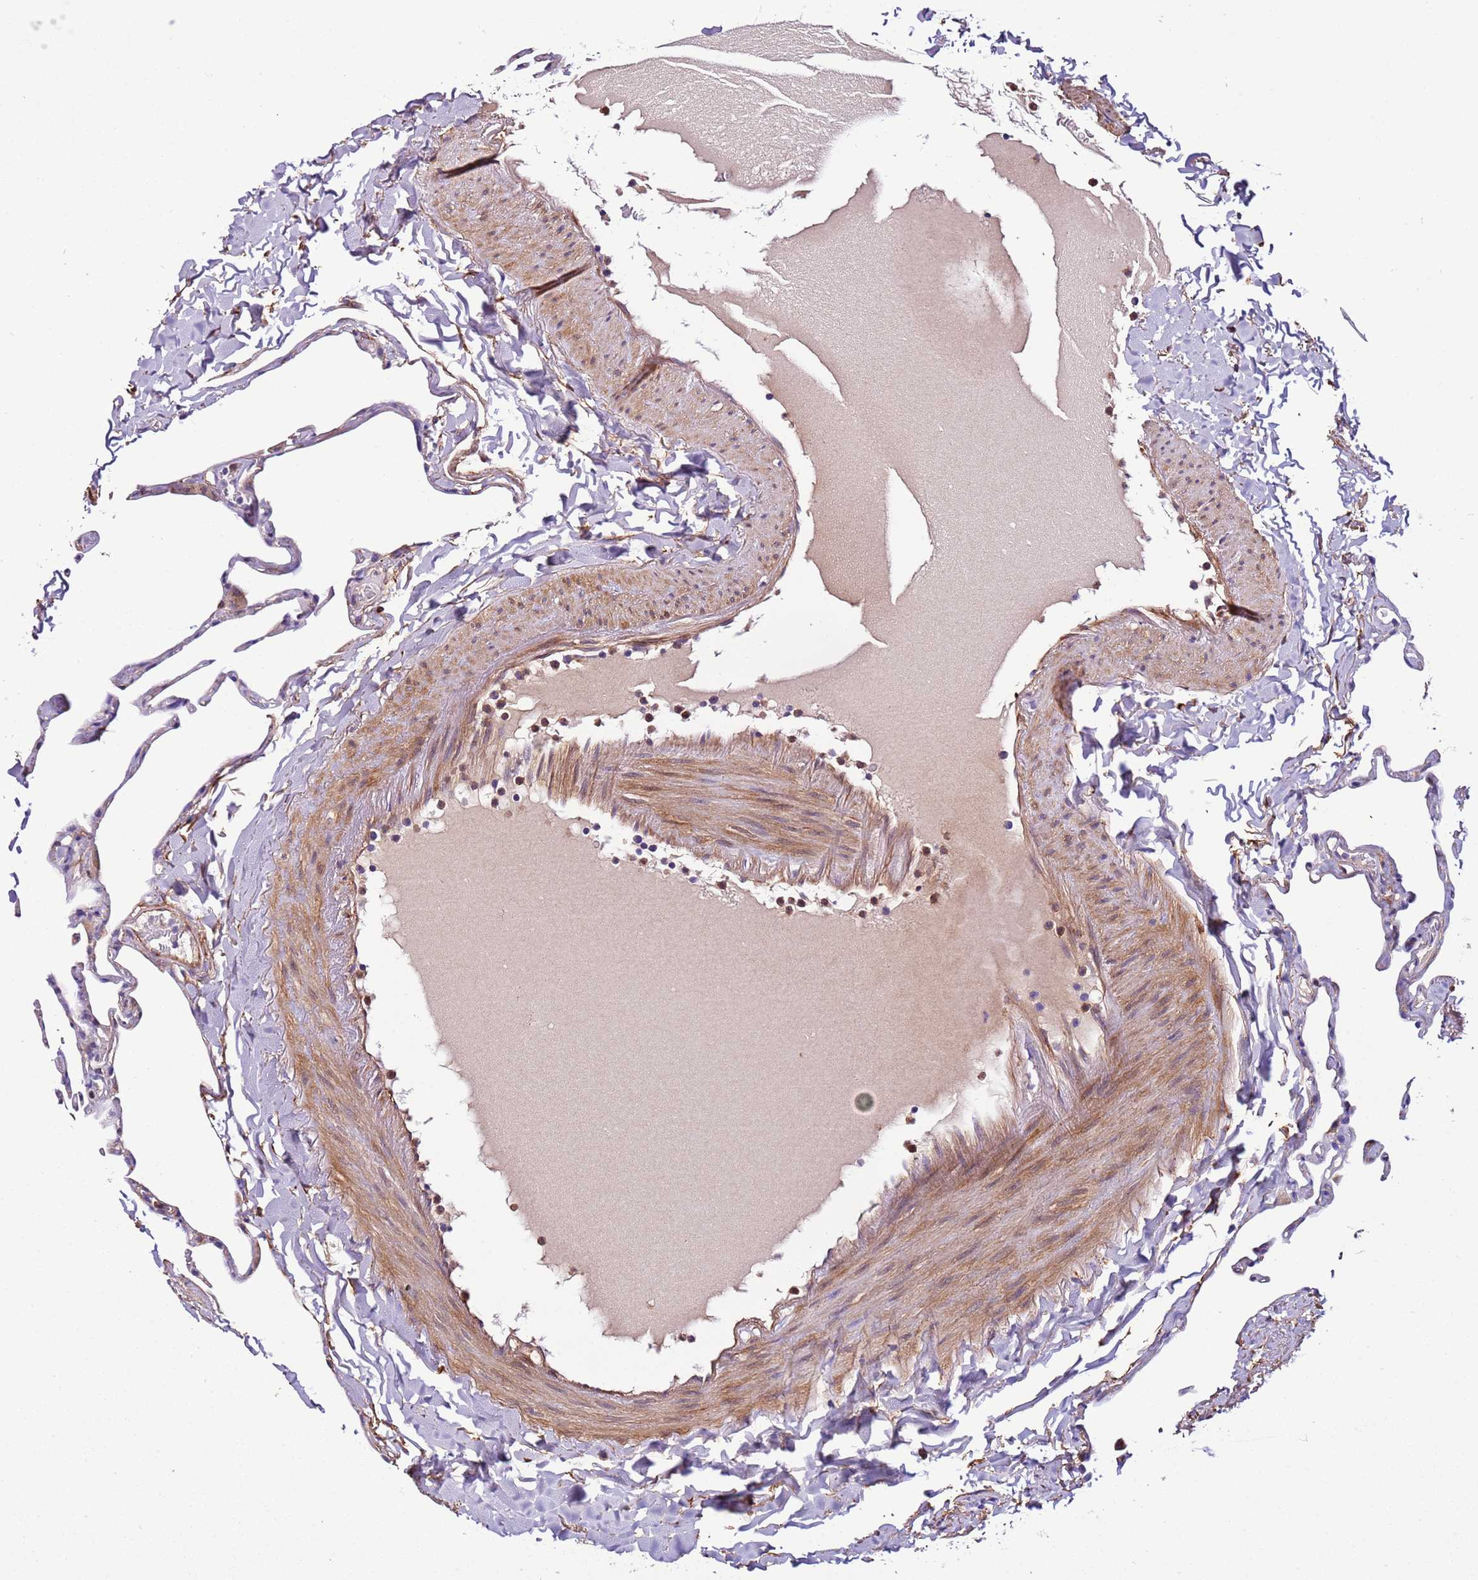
{"staining": {"intensity": "negative", "quantity": "none", "location": "none"}, "tissue": "lung", "cell_type": "Alveolar cells", "image_type": "normal", "snomed": [{"axis": "morphology", "description": "Normal tissue, NOS"}, {"axis": "topography", "description": "Lung"}], "caption": "Immunohistochemical staining of benign lung exhibits no significant expression in alveolar cells. The staining is performed using DAB (3,3'-diaminobenzidine) brown chromogen with nuclei counter-stained in using hematoxylin.", "gene": "FAM174C", "patient": {"sex": "male", "age": 65}}